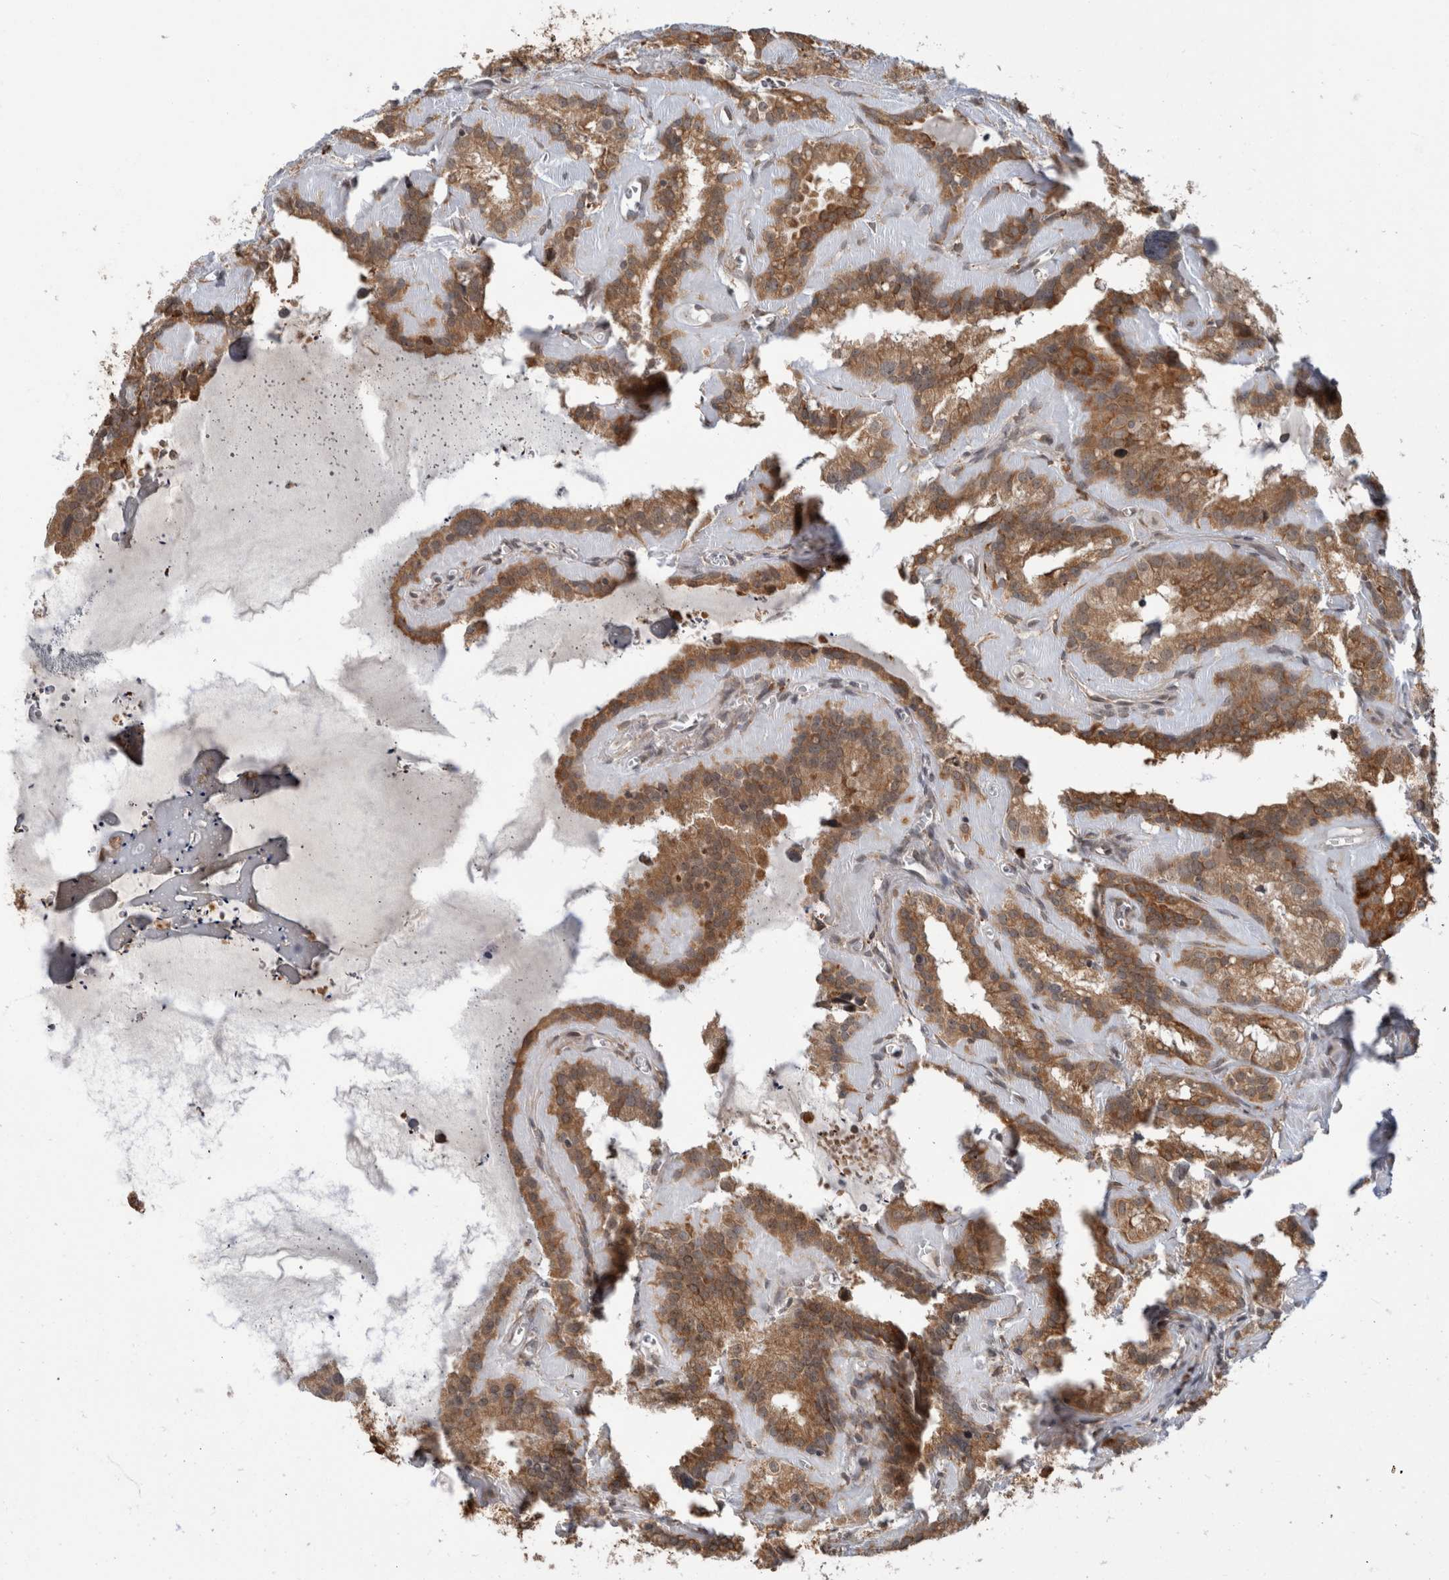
{"staining": {"intensity": "moderate", "quantity": ">75%", "location": "cytoplasmic/membranous"}, "tissue": "seminal vesicle", "cell_type": "Glandular cells", "image_type": "normal", "snomed": [{"axis": "morphology", "description": "Normal tissue, NOS"}, {"axis": "topography", "description": "Prostate"}, {"axis": "topography", "description": "Seminal veicle"}], "caption": "Normal seminal vesicle displays moderate cytoplasmic/membranous expression in about >75% of glandular cells Nuclei are stained in blue..", "gene": "MS4A7", "patient": {"sex": "male", "age": 59}}